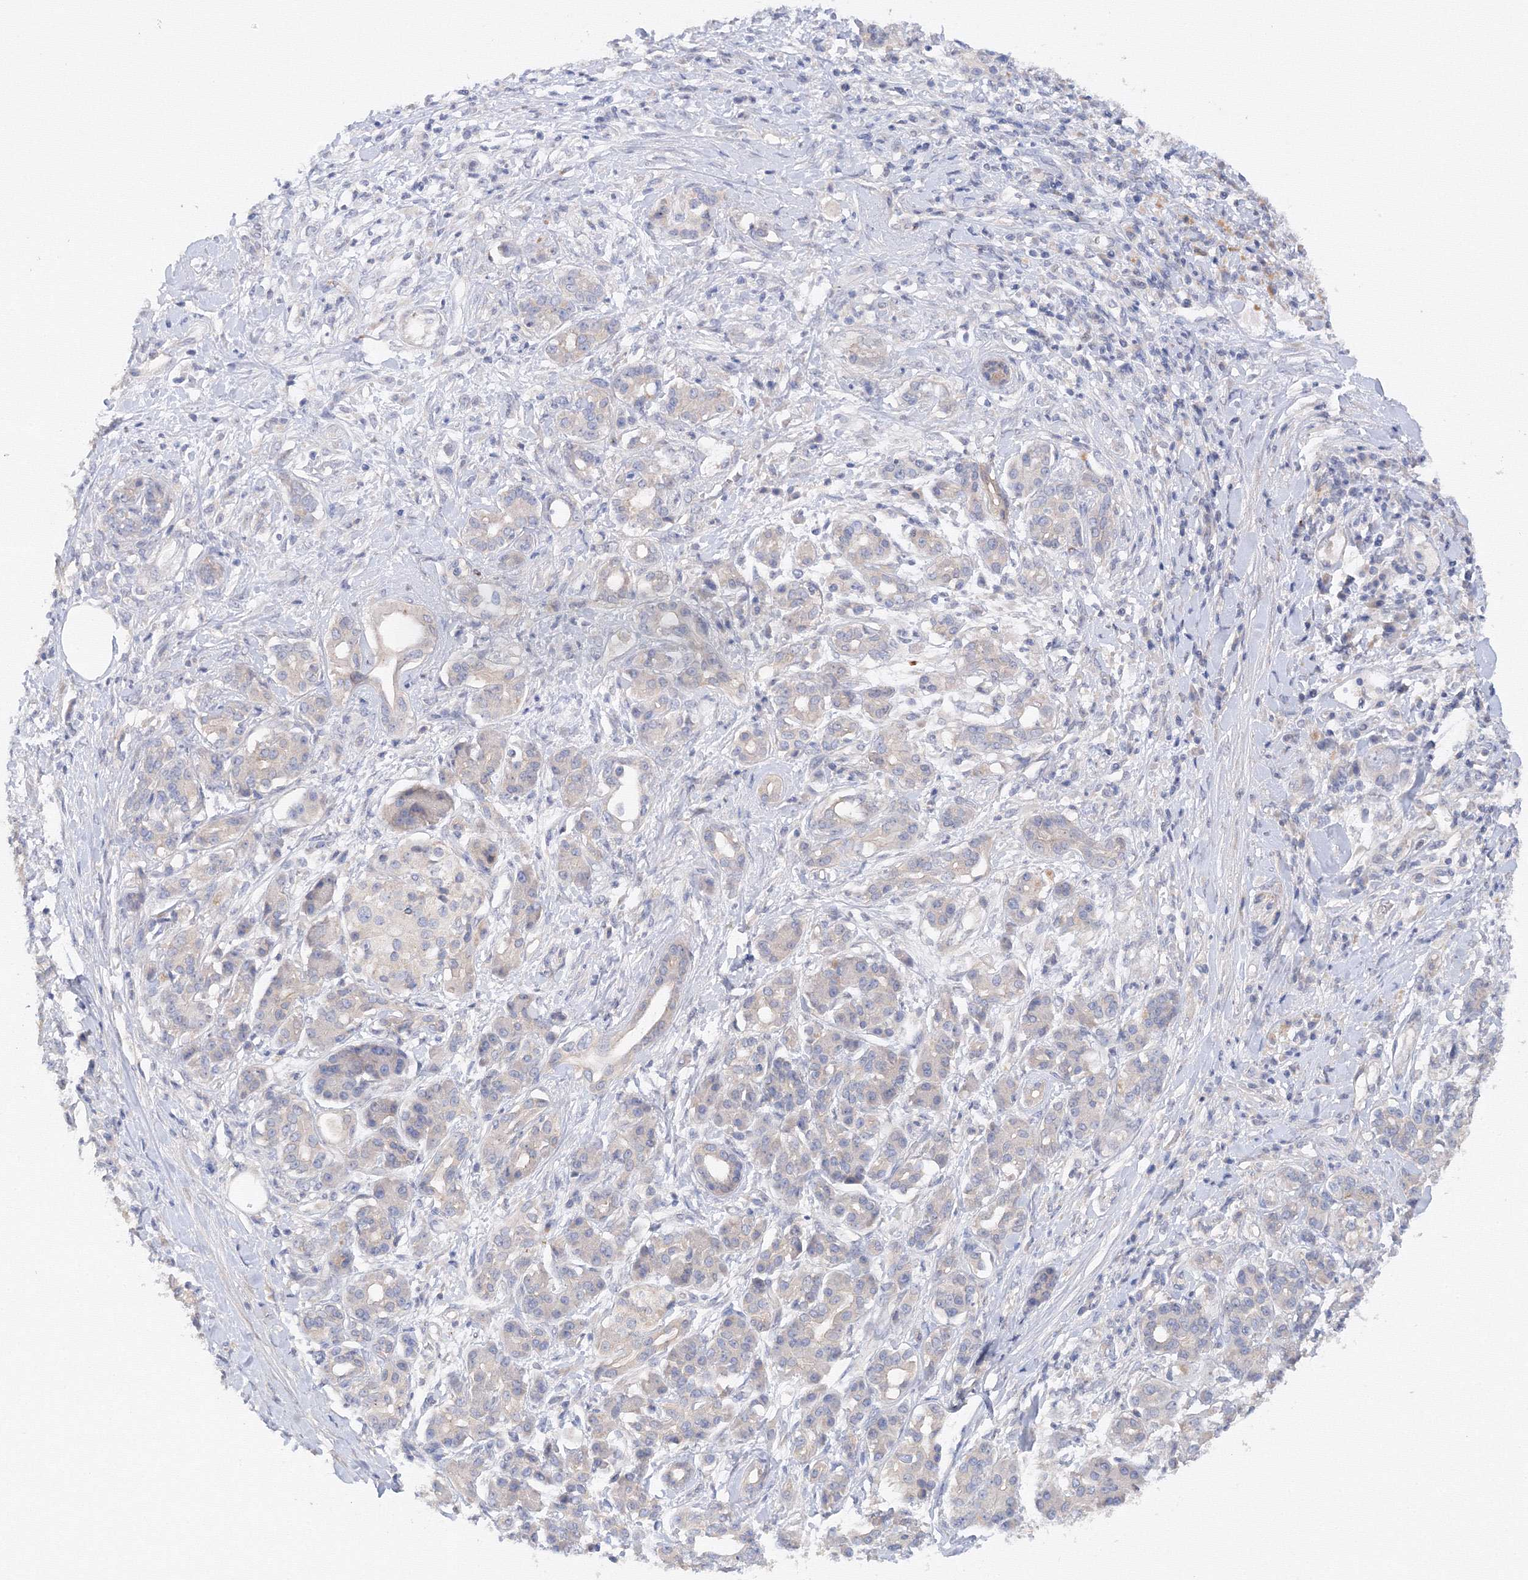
{"staining": {"intensity": "negative", "quantity": "none", "location": "none"}, "tissue": "pancreatic cancer", "cell_type": "Tumor cells", "image_type": "cancer", "snomed": [{"axis": "morphology", "description": "Adenocarcinoma, NOS"}, {"axis": "topography", "description": "Pancreas"}], "caption": "Protein analysis of pancreatic cancer reveals no significant staining in tumor cells.", "gene": "DIS3L2", "patient": {"sex": "female", "age": 56}}